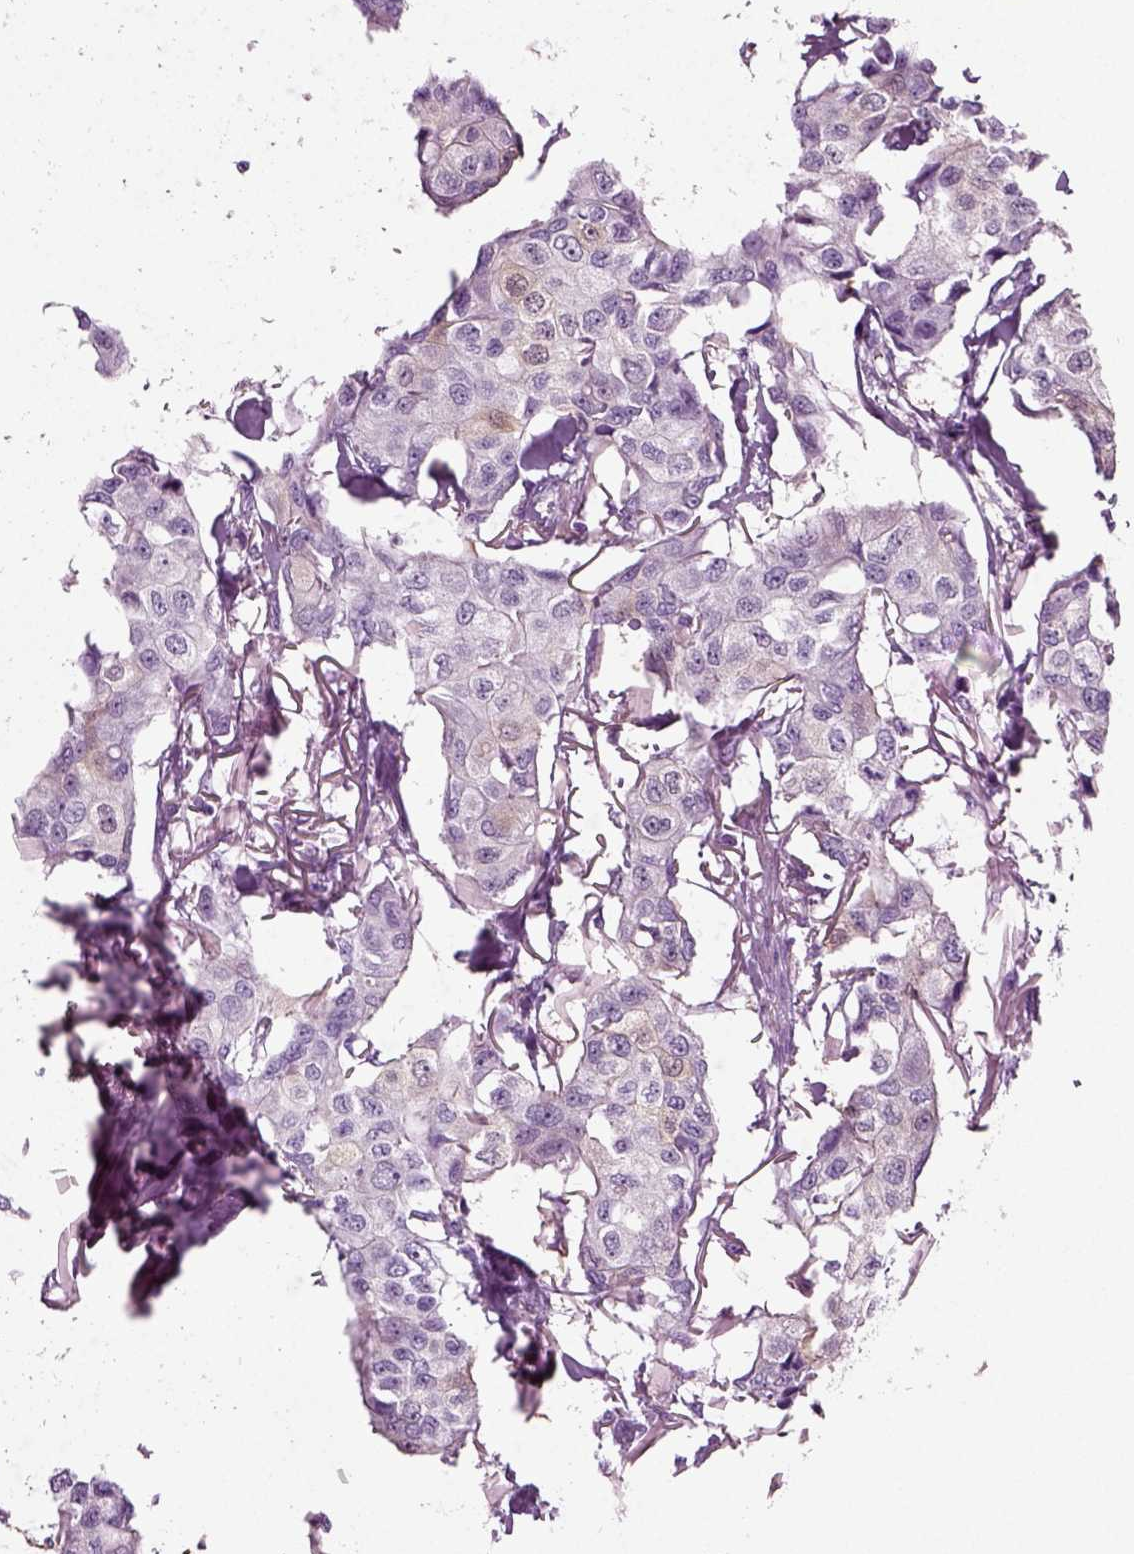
{"staining": {"intensity": "weak", "quantity": "<25%", "location": "cytoplasmic/membranous"}, "tissue": "breast cancer", "cell_type": "Tumor cells", "image_type": "cancer", "snomed": [{"axis": "morphology", "description": "Duct carcinoma"}, {"axis": "topography", "description": "Breast"}], "caption": "Immunohistochemistry image of breast intraductal carcinoma stained for a protein (brown), which shows no staining in tumor cells.", "gene": "CRABP1", "patient": {"sex": "female", "age": 80}}